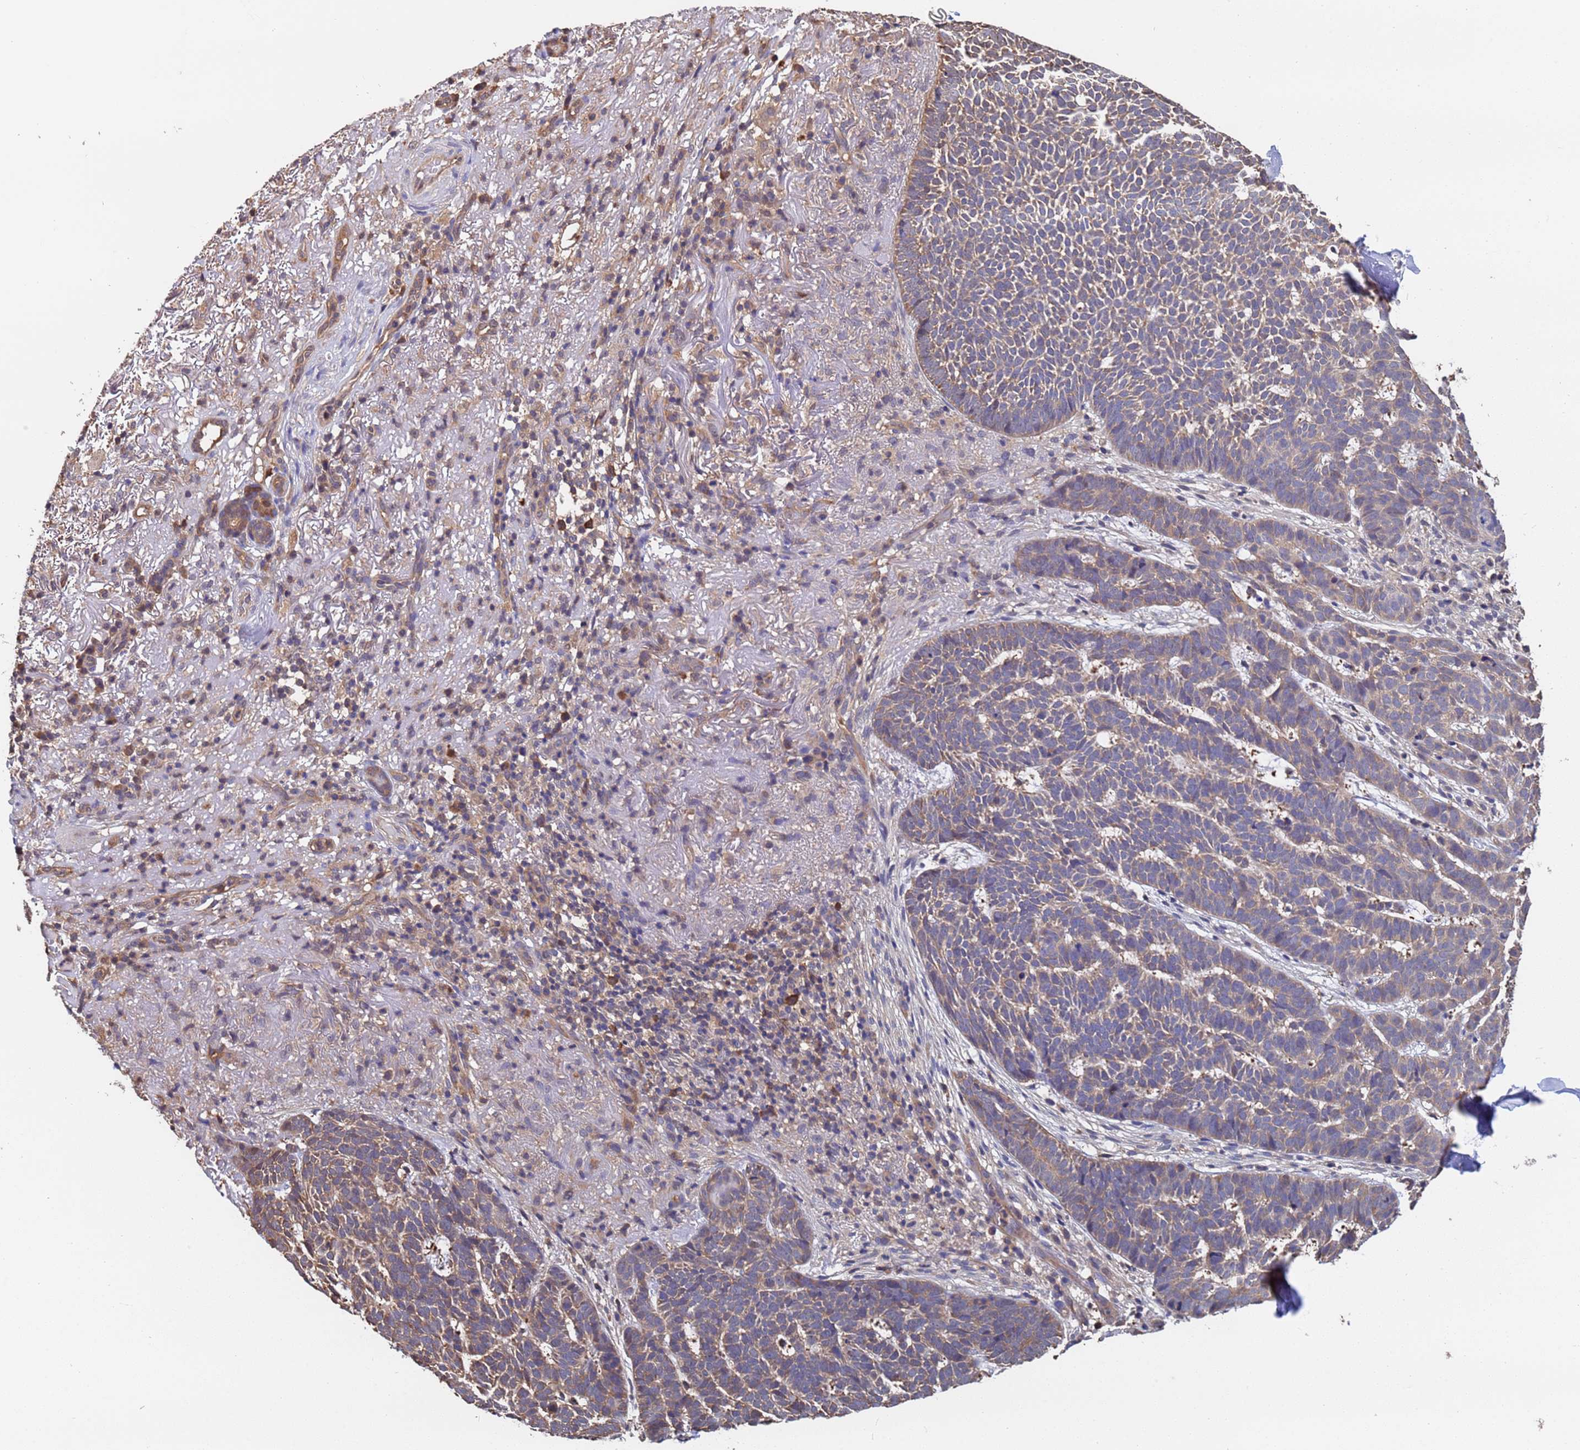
{"staining": {"intensity": "weak", "quantity": "25%-75%", "location": "cytoplasmic/membranous"}, "tissue": "skin cancer", "cell_type": "Tumor cells", "image_type": "cancer", "snomed": [{"axis": "morphology", "description": "Basal cell carcinoma"}, {"axis": "topography", "description": "Skin"}], "caption": "Immunohistochemistry (DAB) staining of human skin cancer (basal cell carcinoma) exhibits weak cytoplasmic/membranous protein positivity in approximately 25%-75% of tumor cells.", "gene": "FAM25A", "patient": {"sex": "female", "age": 78}}